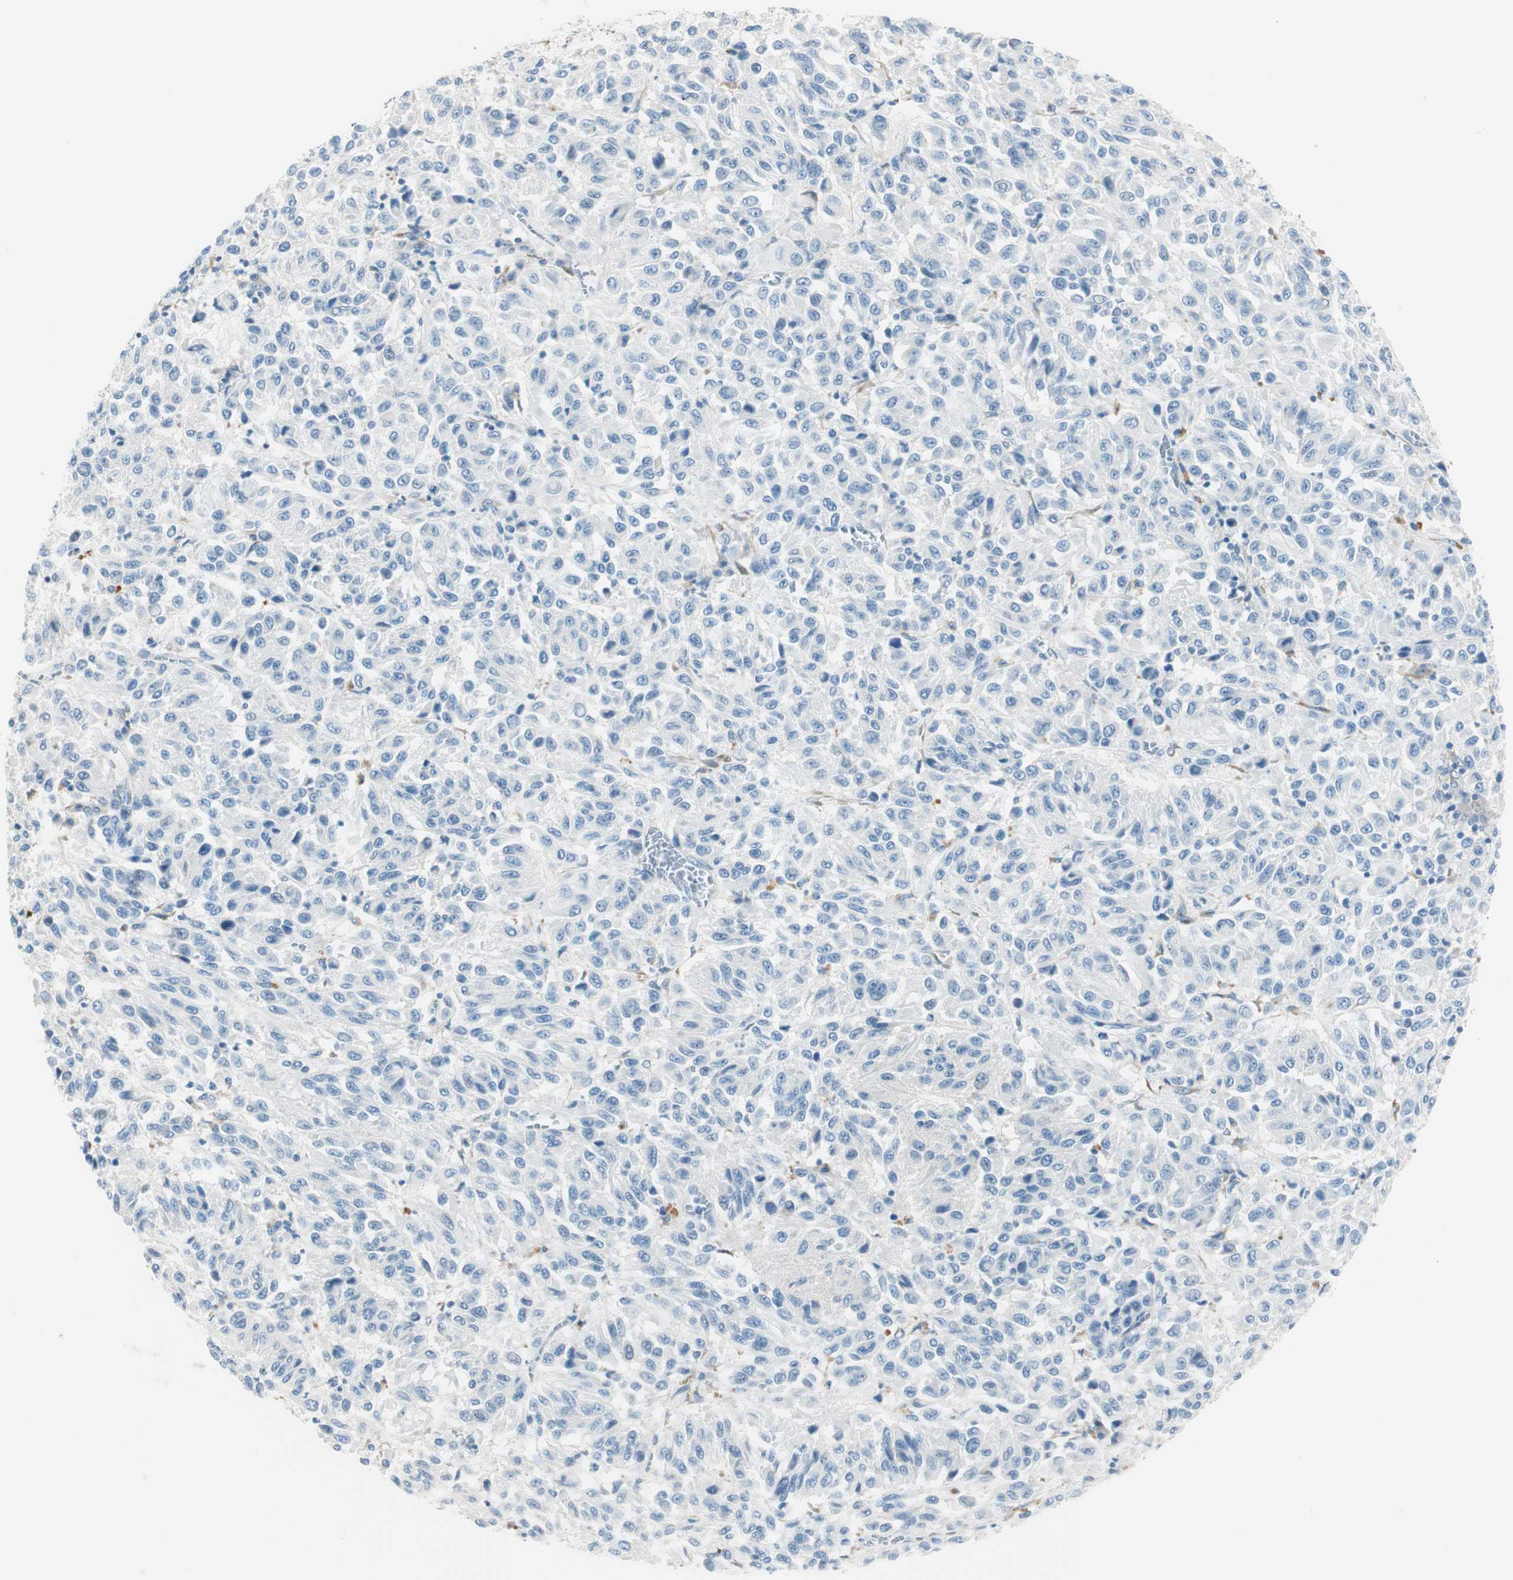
{"staining": {"intensity": "negative", "quantity": "none", "location": "none"}, "tissue": "melanoma", "cell_type": "Tumor cells", "image_type": "cancer", "snomed": [{"axis": "morphology", "description": "Malignant melanoma, Metastatic site"}, {"axis": "topography", "description": "Lung"}], "caption": "Image shows no significant protein staining in tumor cells of malignant melanoma (metastatic site). The staining was performed using DAB (3,3'-diaminobenzidine) to visualize the protein expression in brown, while the nuclei were stained in blue with hematoxylin (Magnification: 20x).", "gene": "CDK3", "patient": {"sex": "male", "age": 64}}